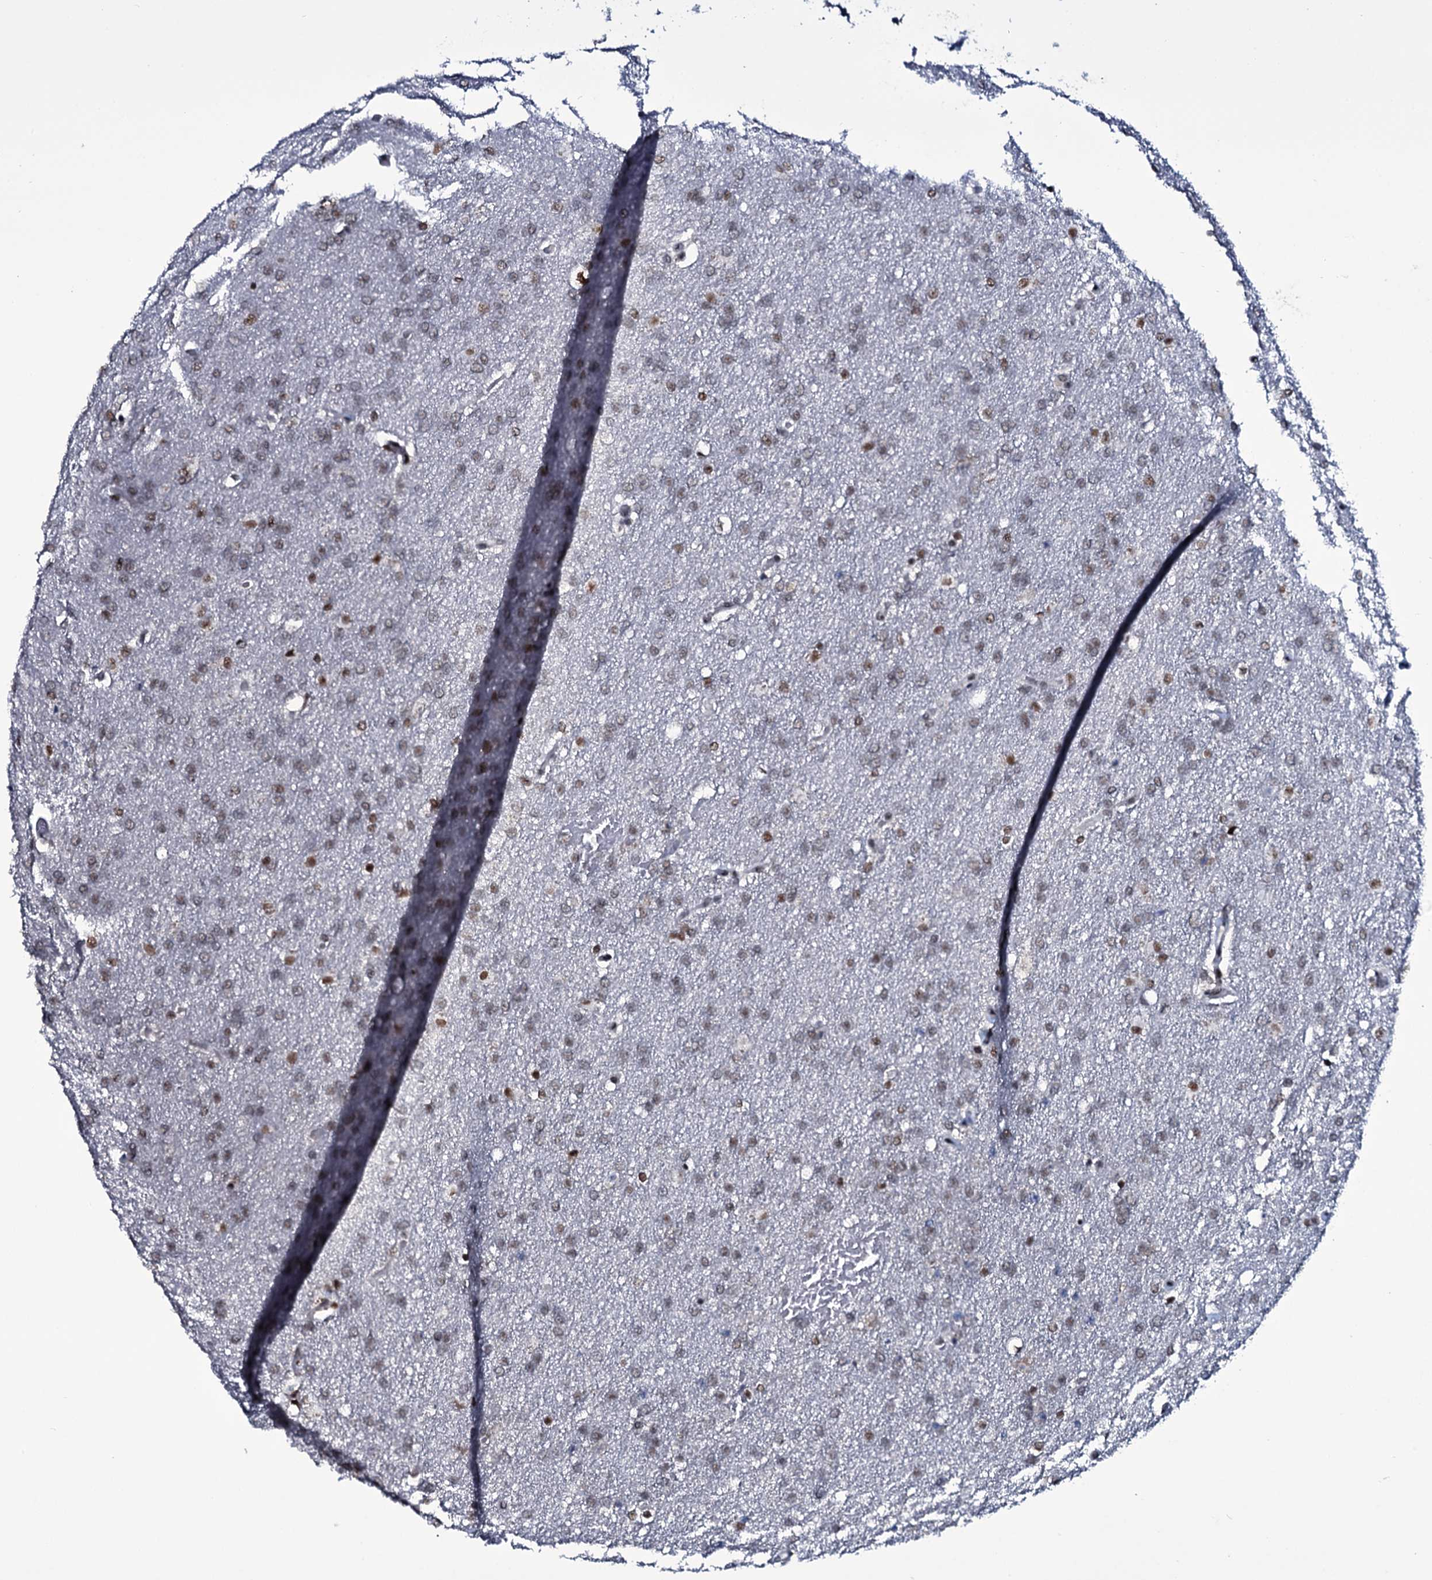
{"staining": {"intensity": "moderate", "quantity": "<25%", "location": "nuclear"}, "tissue": "glioma", "cell_type": "Tumor cells", "image_type": "cancer", "snomed": [{"axis": "morphology", "description": "Glioma, malignant, High grade"}, {"axis": "topography", "description": "Brain"}], "caption": "About <25% of tumor cells in glioma show moderate nuclear protein expression as visualized by brown immunohistochemical staining.", "gene": "ZMIZ2", "patient": {"sex": "male", "age": 72}}